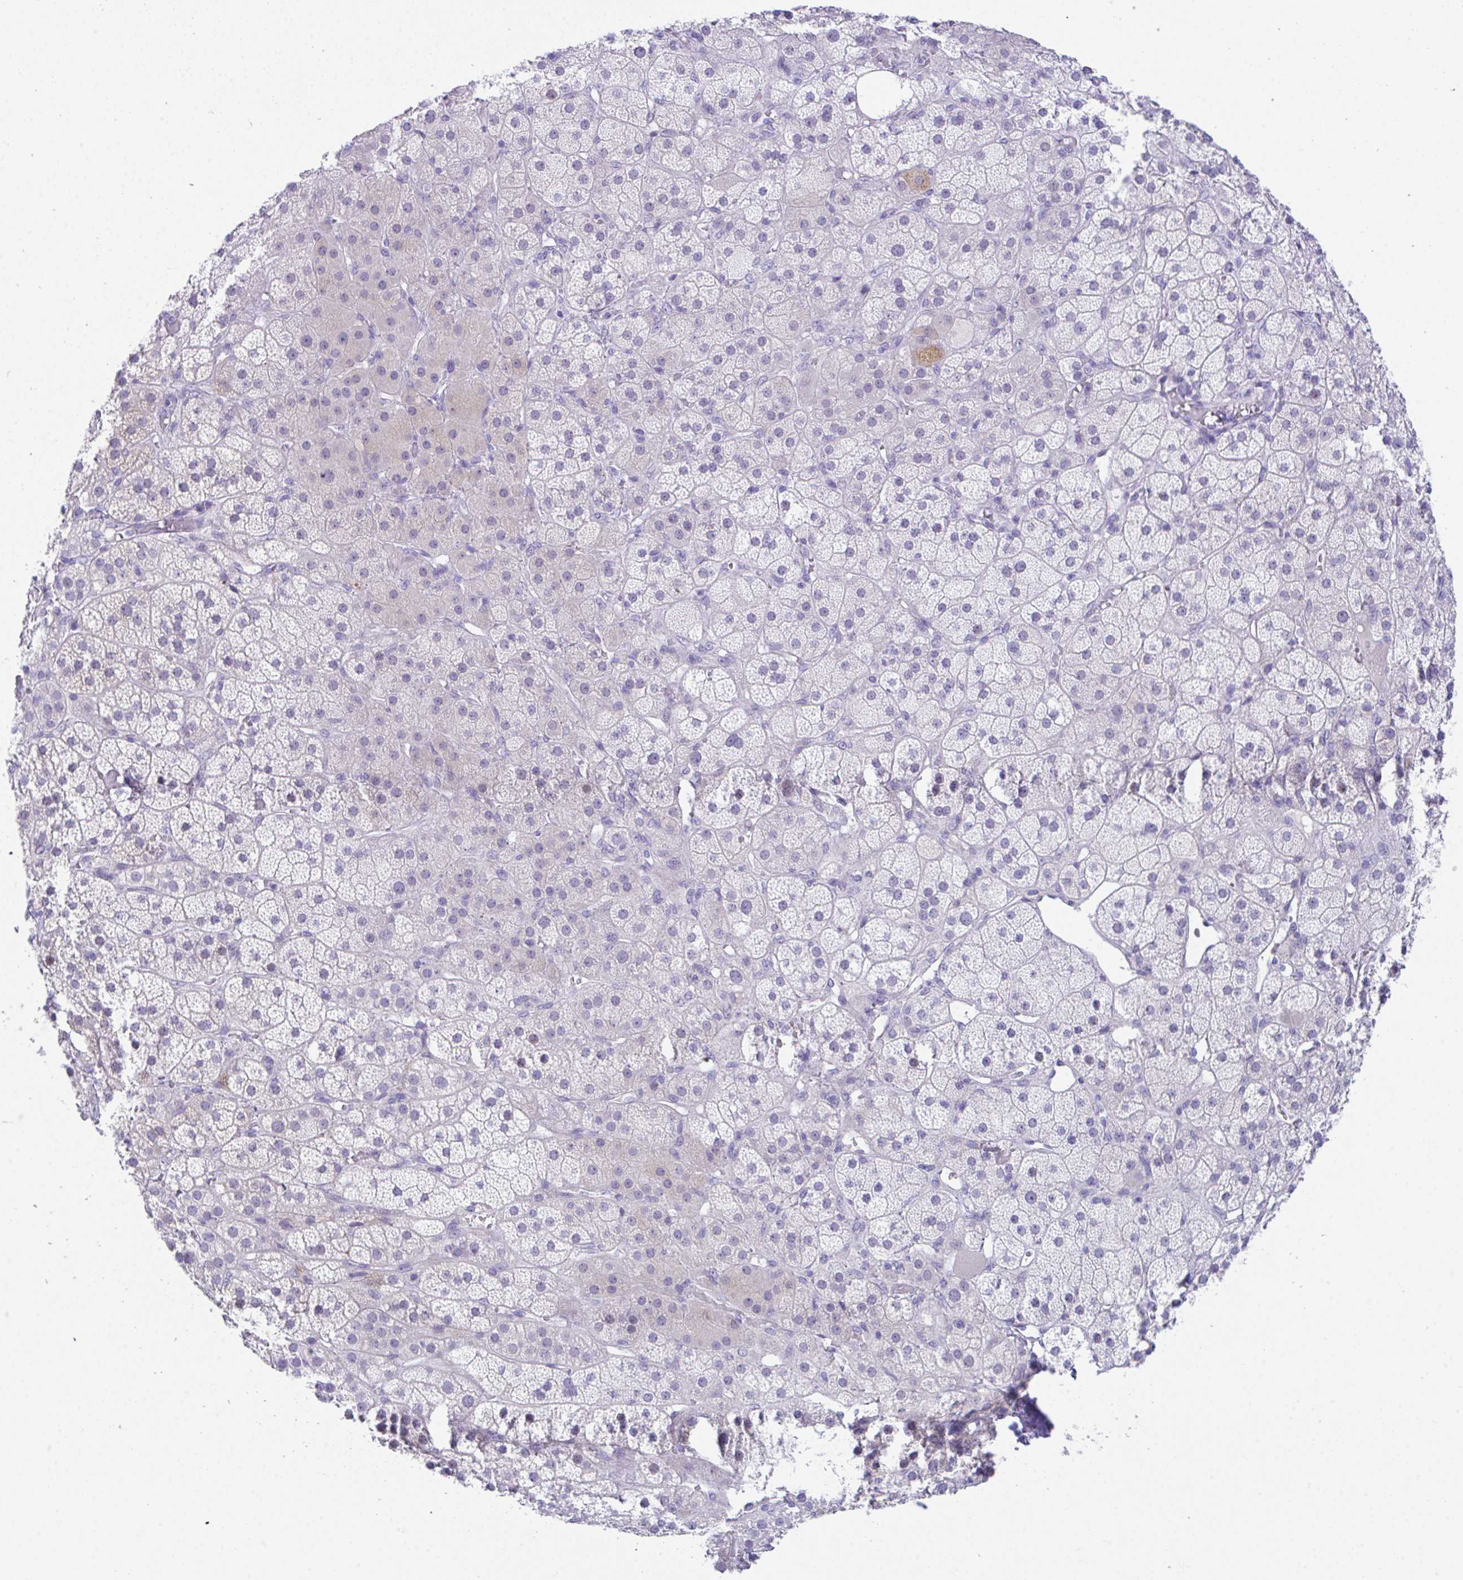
{"staining": {"intensity": "negative", "quantity": "none", "location": "none"}, "tissue": "adrenal gland", "cell_type": "Glandular cells", "image_type": "normal", "snomed": [{"axis": "morphology", "description": "Normal tissue, NOS"}, {"axis": "topography", "description": "Adrenal gland"}], "caption": "This is a micrograph of immunohistochemistry (IHC) staining of unremarkable adrenal gland, which shows no staining in glandular cells. The staining is performed using DAB (3,3'-diaminobenzidine) brown chromogen with nuclei counter-stained in using hematoxylin.", "gene": "HOXB4", "patient": {"sex": "male", "age": 57}}